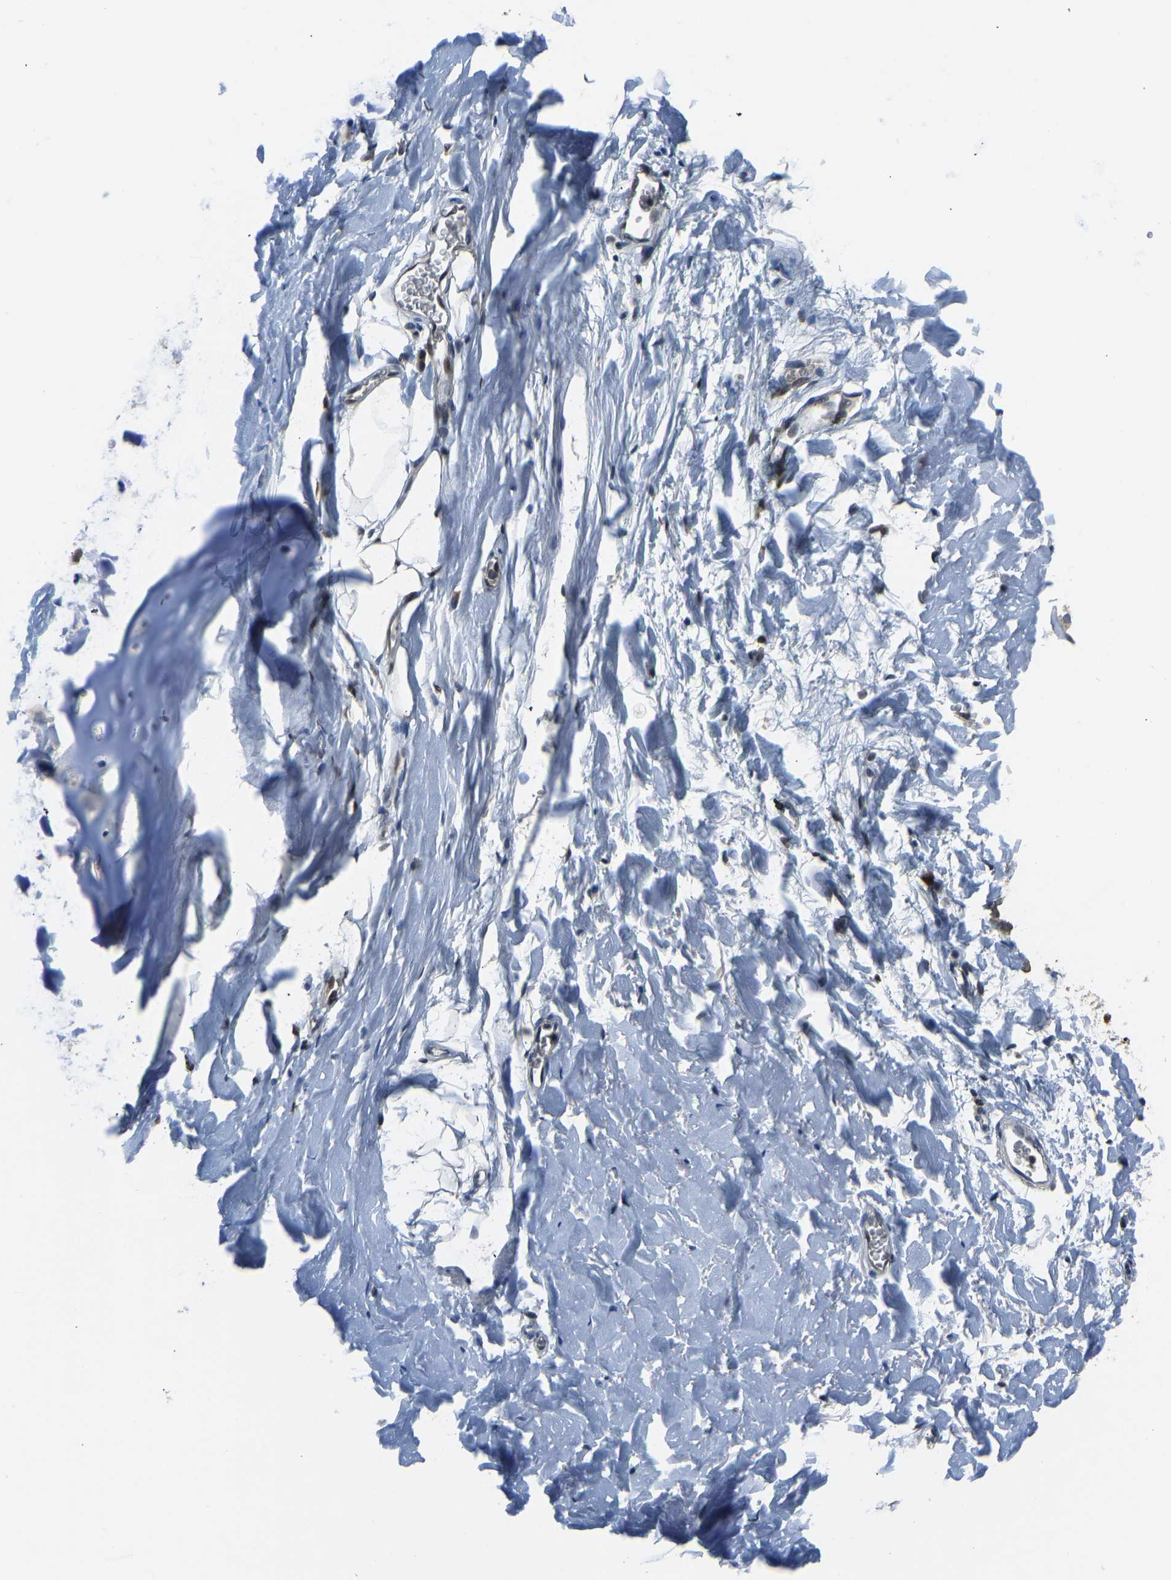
{"staining": {"intensity": "weak", "quantity": "25%-75%", "location": "nuclear"}, "tissue": "adipose tissue", "cell_type": "Adipocytes", "image_type": "normal", "snomed": [{"axis": "morphology", "description": "Normal tissue, NOS"}, {"axis": "topography", "description": "Cartilage tissue"}, {"axis": "topography", "description": "Bronchus"}], "caption": "This micrograph reveals immunohistochemistry (IHC) staining of benign adipose tissue, with low weak nuclear expression in about 25%-75% of adipocytes.", "gene": "FOS", "patient": {"sex": "female", "age": 53}}